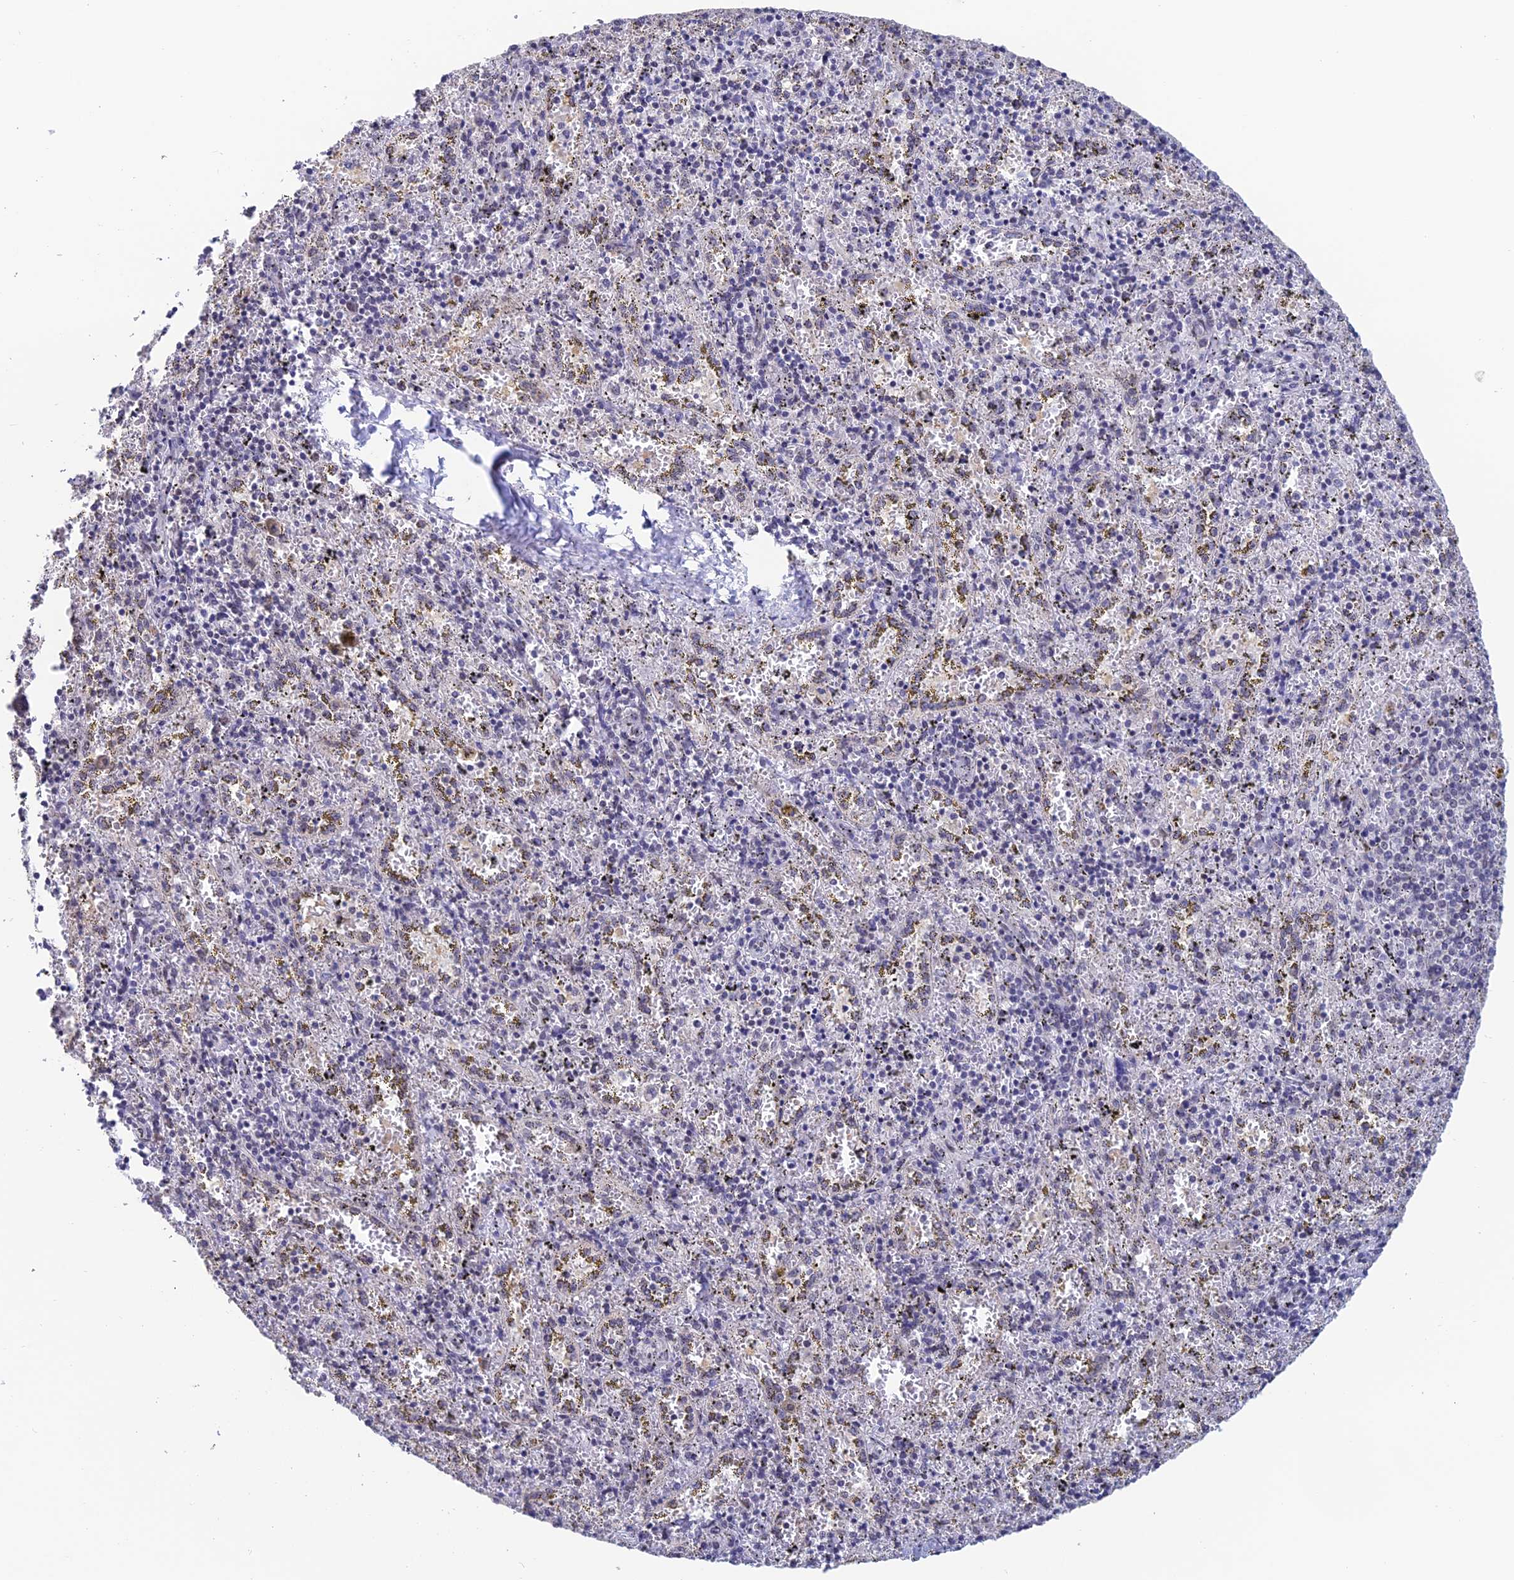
{"staining": {"intensity": "negative", "quantity": "none", "location": "none"}, "tissue": "spleen", "cell_type": "Cells in red pulp", "image_type": "normal", "snomed": [{"axis": "morphology", "description": "Normal tissue, NOS"}, {"axis": "topography", "description": "Spleen"}], "caption": "The immunohistochemistry (IHC) image has no significant expression in cells in red pulp of spleen. (IHC, brightfield microscopy, high magnification).", "gene": "NABP2", "patient": {"sex": "male", "age": 11}}